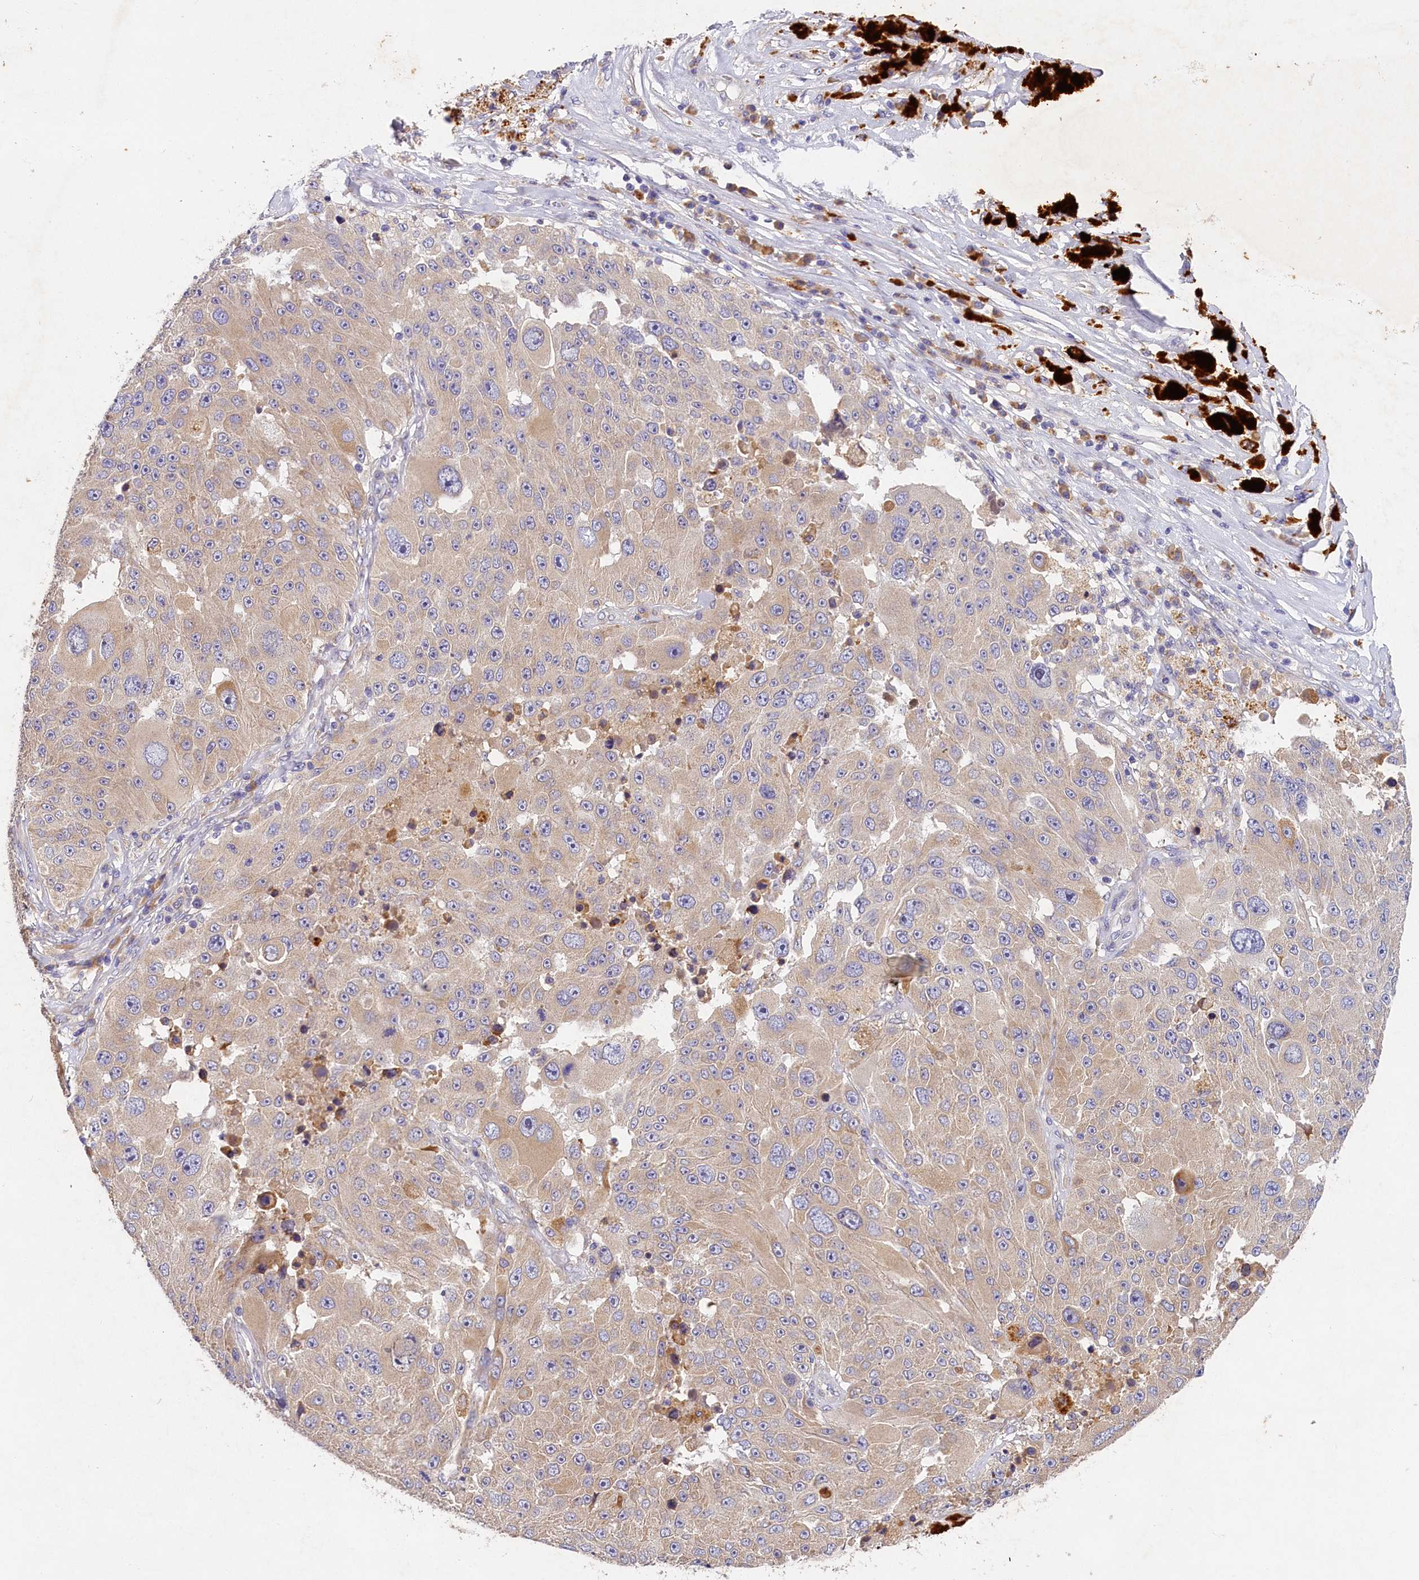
{"staining": {"intensity": "weak", "quantity": ">75%", "location": "cytoplasmic/membranous"}, "tissue": "melanoma", "cell_type": "Tumor cells", "image_type": "cancer", "snomed": [{"axis": "morphology", "description": "Malignant melanoma, Metastatic site"}, {"axis": "topography", "description": "Lymph node"}], "caption": "Approximately >75% of tumor cells in malignant melanoma (metastatic site) reveal weak cytoplasmic/membranous protein staining as visualized by brown immunohistochemical staining.", "gene": "ST7L", "patient": {"sex": "male", "age": 62}}